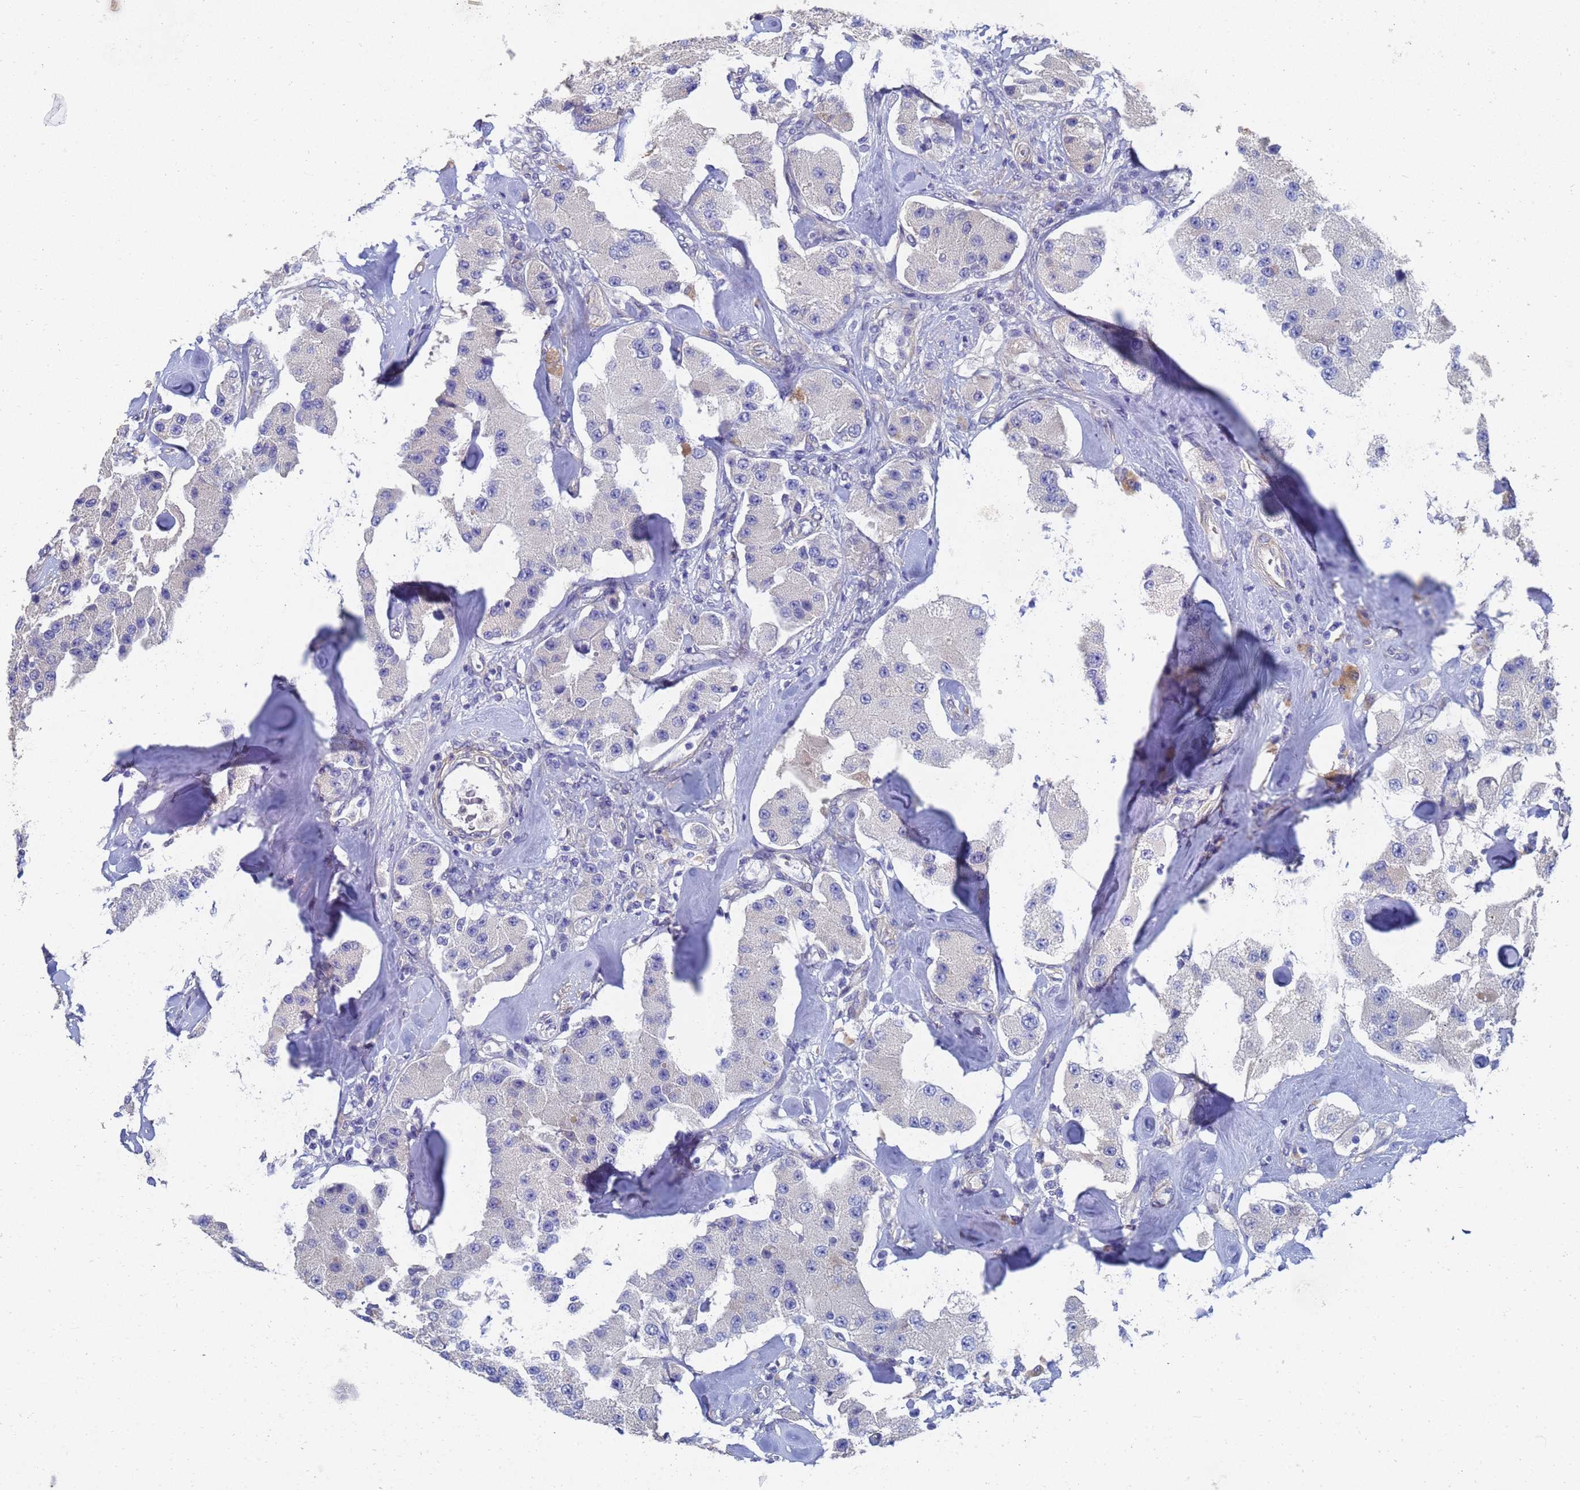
{"staining": {"intensity": "negative", "quantity": "none", "location": "none"}, "tissue": "carcinoid", "cell_type": "Tumor cells", "image_type": "cancer", "snomed": [{"axis": "morphology", "description": "Carcinoid, malignant, NOS"}, {"axis": "topography", "description": "Pancreas"}], "caption": "An image of carcinoid stained for a protein reveals no brown staining in tumor cells.", "gene": "LBX2", "patient": {"sex": "male", "age": 41}}